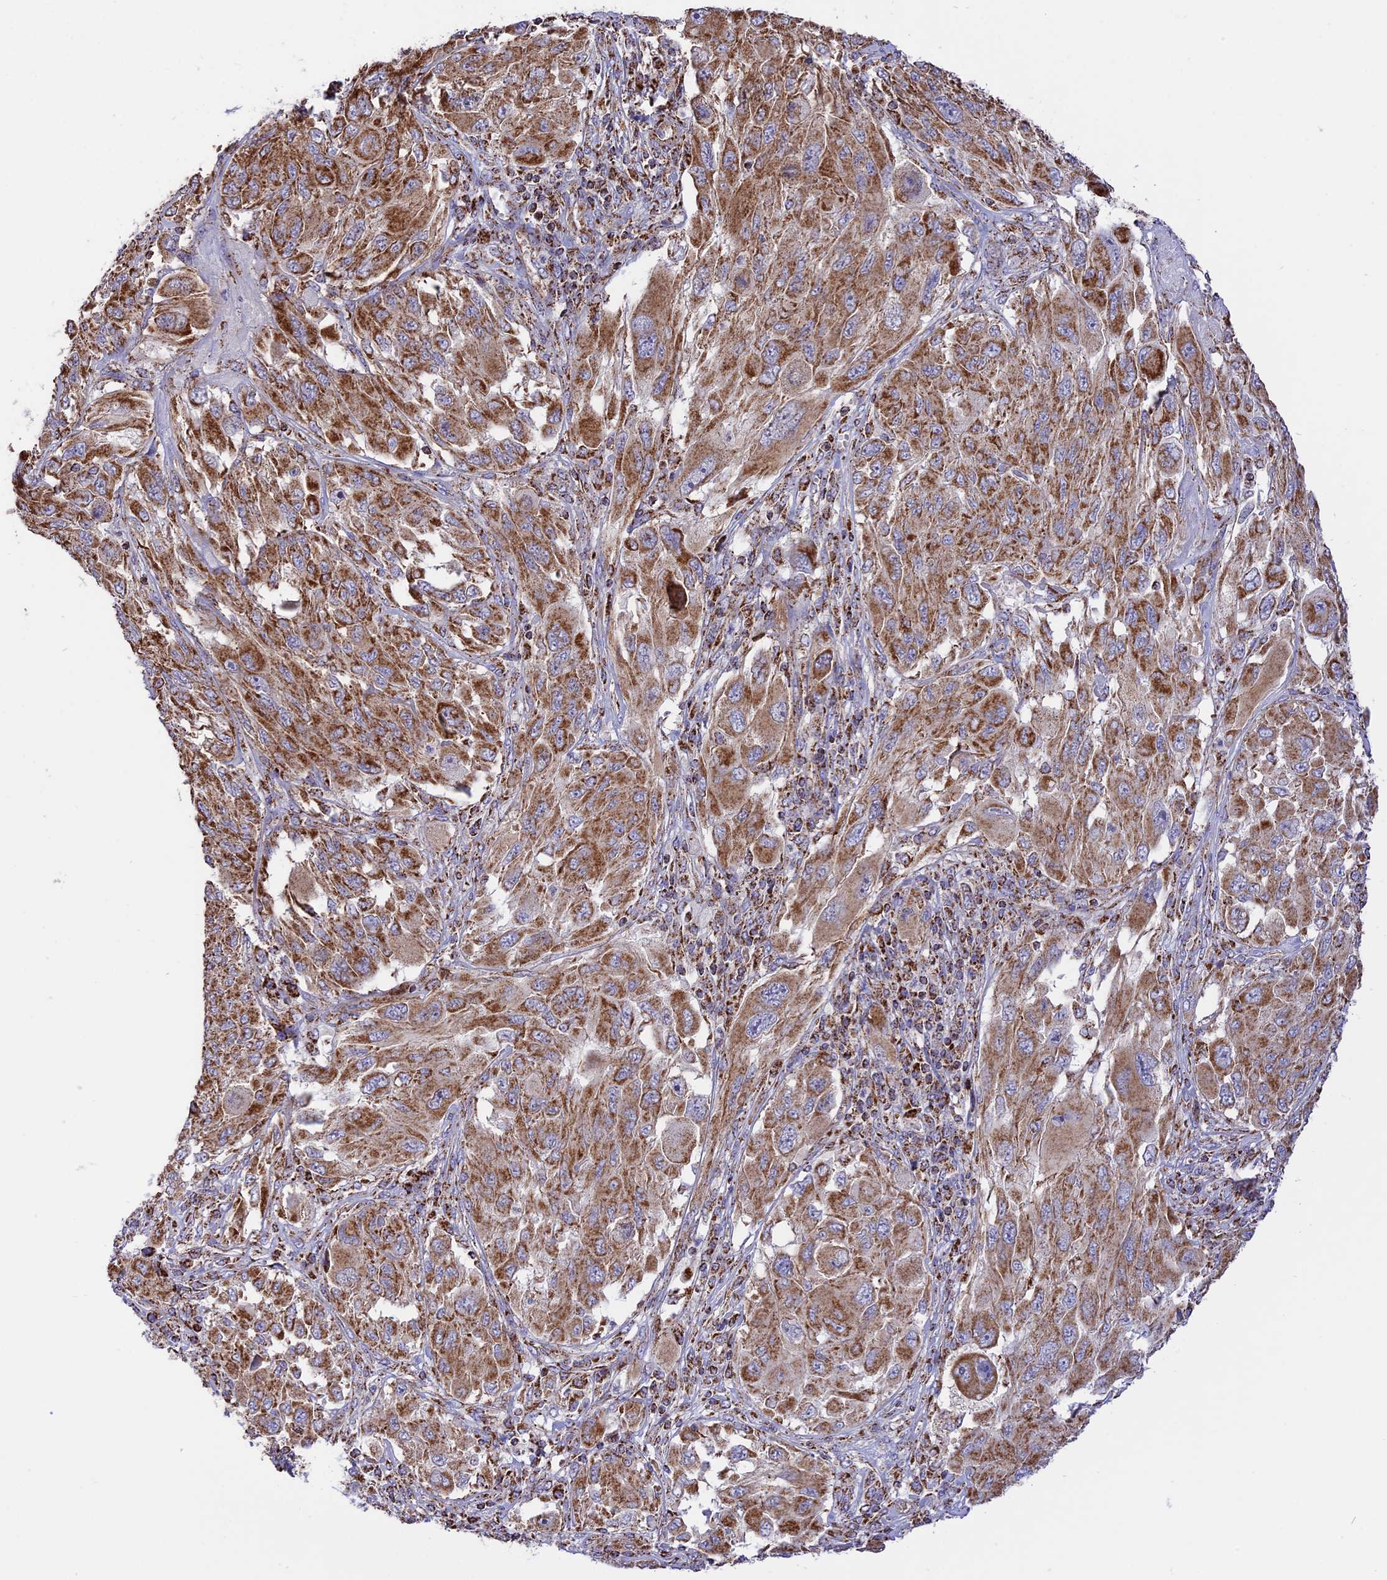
{"staining": {"intensity": "moderate", "quantity": ">75%", "location": "cytoplasmic/membranous"}, "tissue": "melanoma", "cell_type": "Tumor cells", "image_type": "cancer", "snomed": [{"axis": "morphology", "description": "Malignant melanoma, NOS"}, {"axis": "topography", "description": "Skin"}], "caption": "Melanoma stained for a protein displays moderate cytoplasmic/membranous positivity in tumor cells.", "gene": "TTC4", "patient": {"sex": "female", "age": 91}}